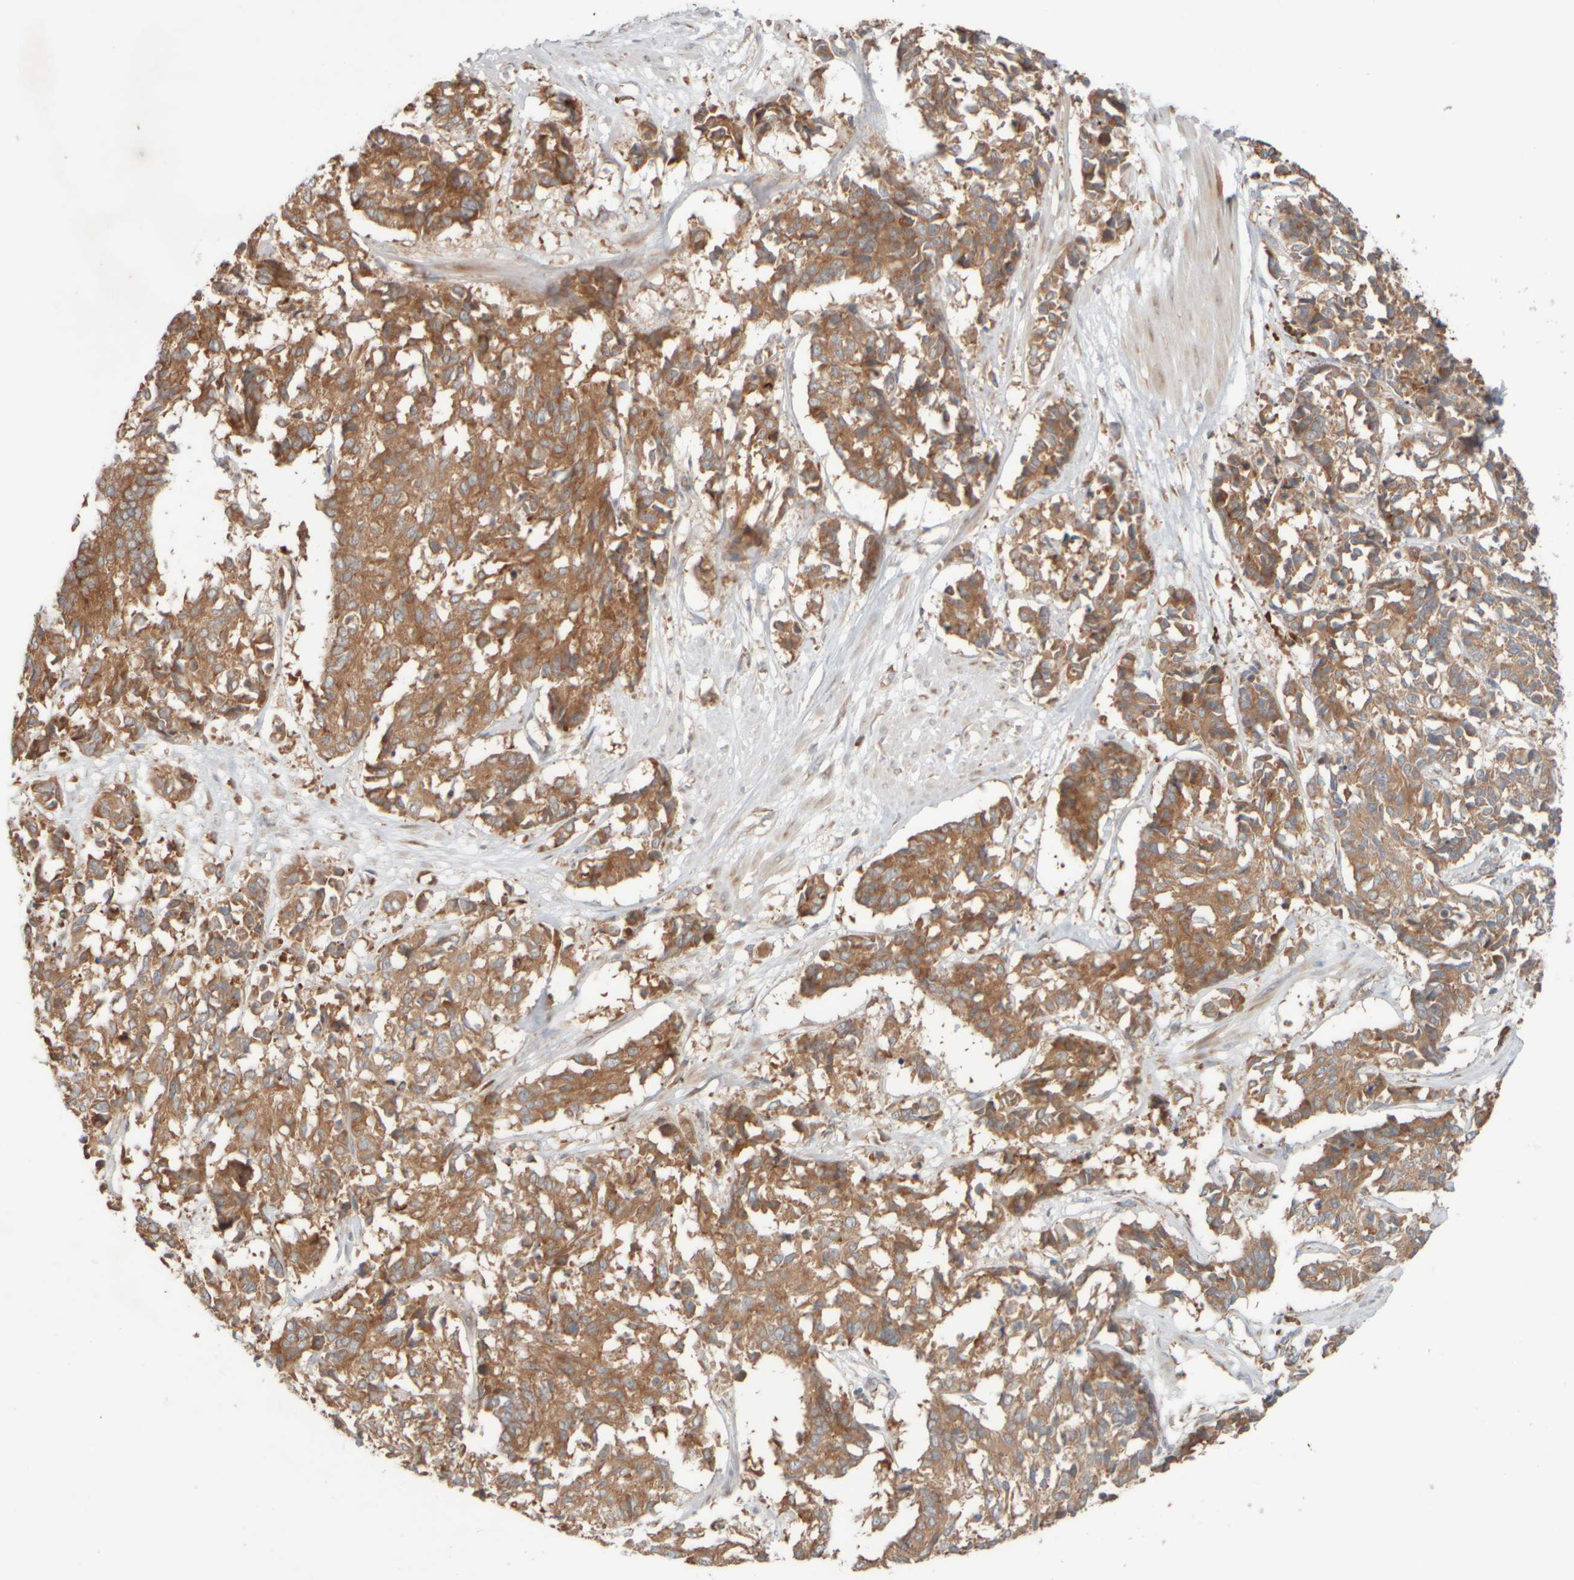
{"staining": {"intensity": "moderate", "quantity": ">75%", "location": "cytoplasmic/membranous"}, "tissue": "cervical cancer", "cell_type": "Tumor cells", "image_type": "cancer", "snomed": [{"axis": "morphology", "description": "Squamous cell carcinoma, NOS"}, {"axis": "topography", "description": "Cervix"}], "caption": "Brown immunohistochemical staining in human cervical cancer (squamous cell carcinoma) reveals moderate cytoplasmic/membranous expression in about >75% of tumor cells.", "gene": "EIF2B3", "patient": {"sex": "female", "age": 35}}